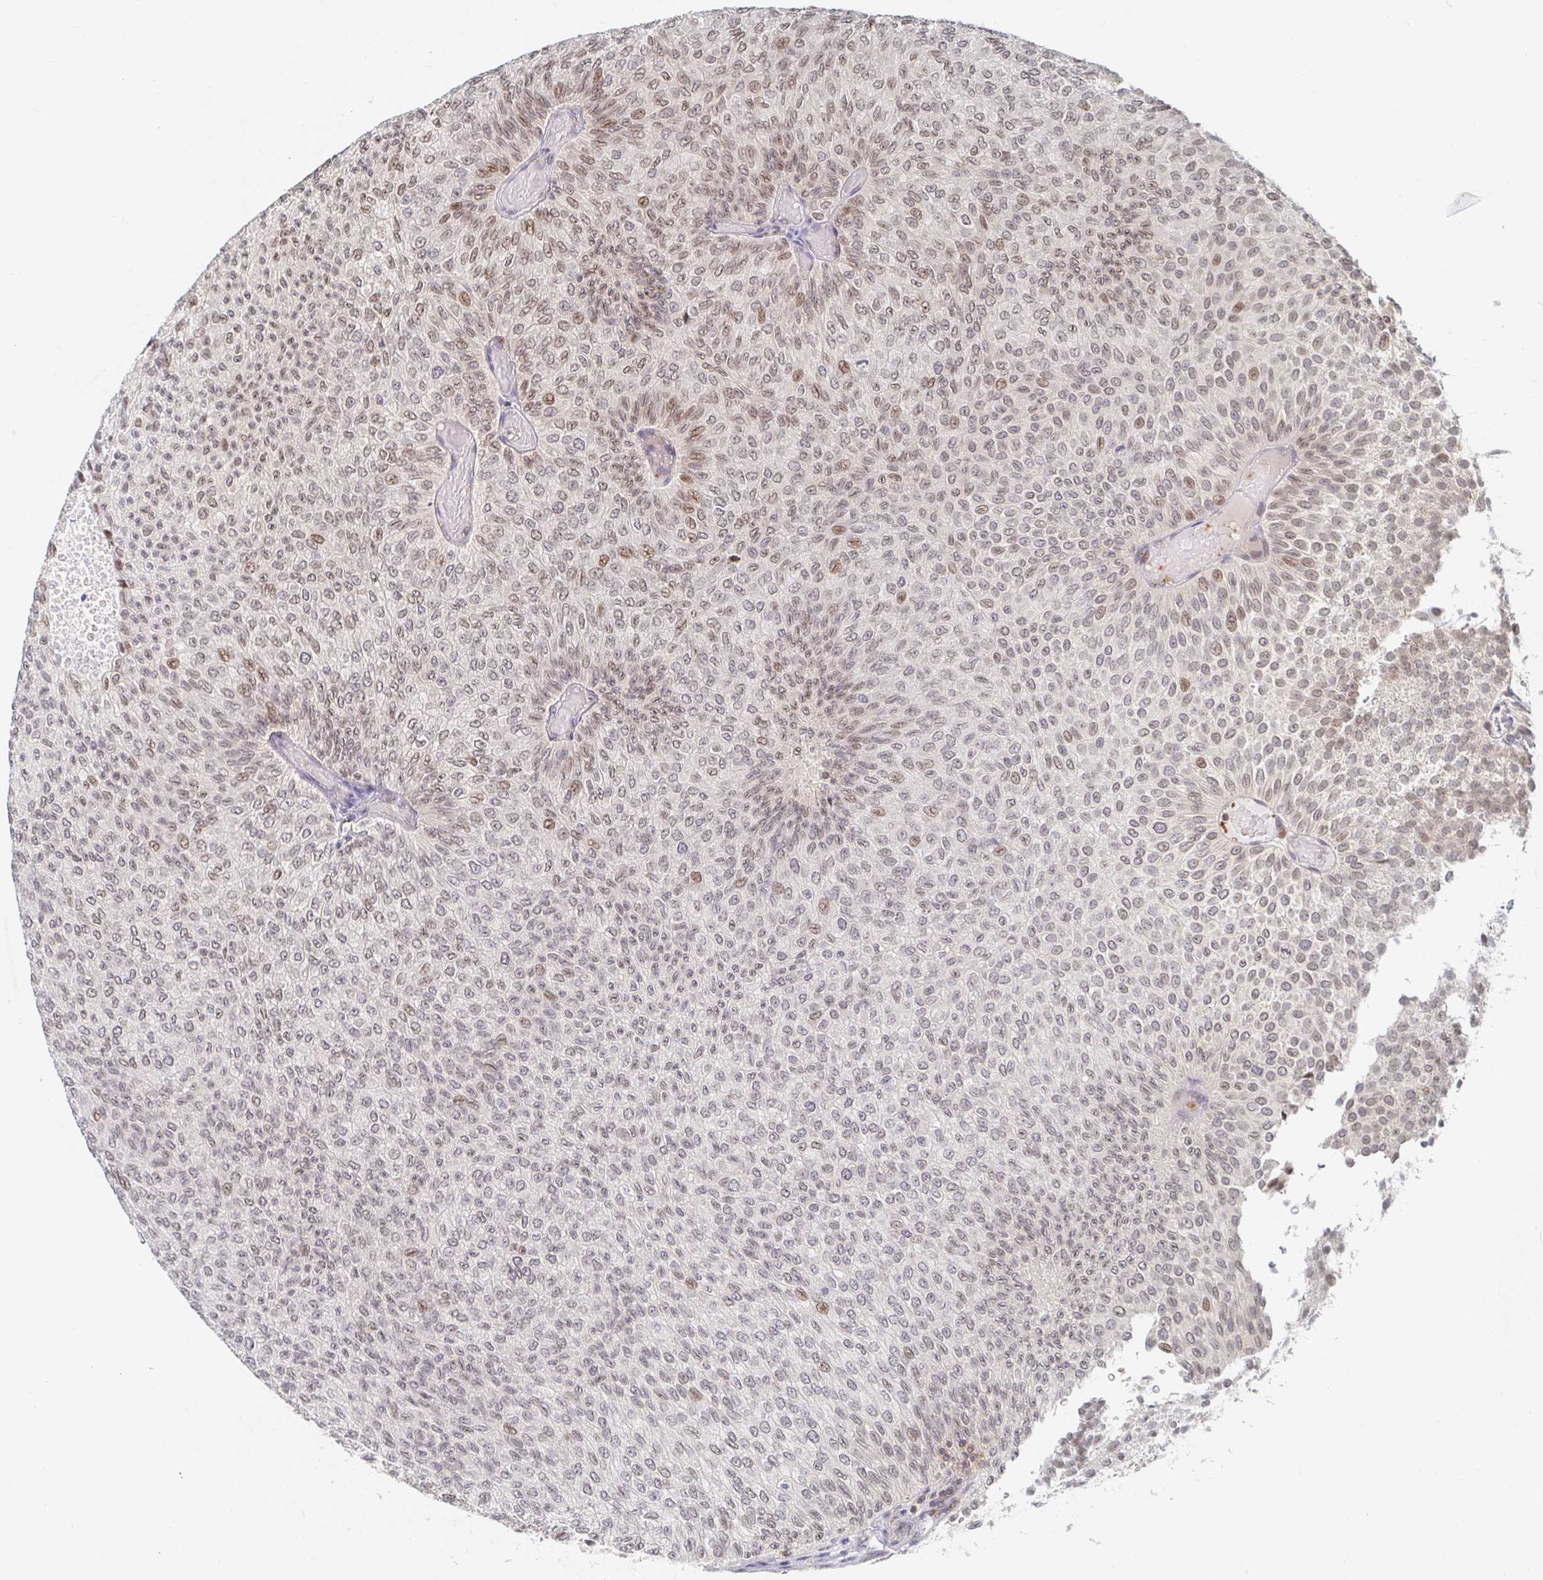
{"staining": {"intensity": "moderate", "quantity": ">75%", "location": "nuclear"}, "tissue": "urothelial cancer", "cell_type": "Tumor cells", "image_type": "cancer", "snomed": [{"axis": "morphology", "description": "Urothelial carcinoma, Low grade"}, {"axis": "topography", "description": "Urinary bladder"}], "caption": "A high-resolution photomicrograph shows immunohistochemistry (IHC) staining of urothelial carcinoma (low-grade), which demonstrates moderate nuclear staining in approximately >75% of tumor cells. The staining was performed using DAB (3,3'-diaminobenzidine) to visualize the protein expression in brown, while the nuclei were stained in blue with hematoxylin (Magnification: 20x).", "gene": "CHD2", "patient": {"sex": "male", "age": 78}}